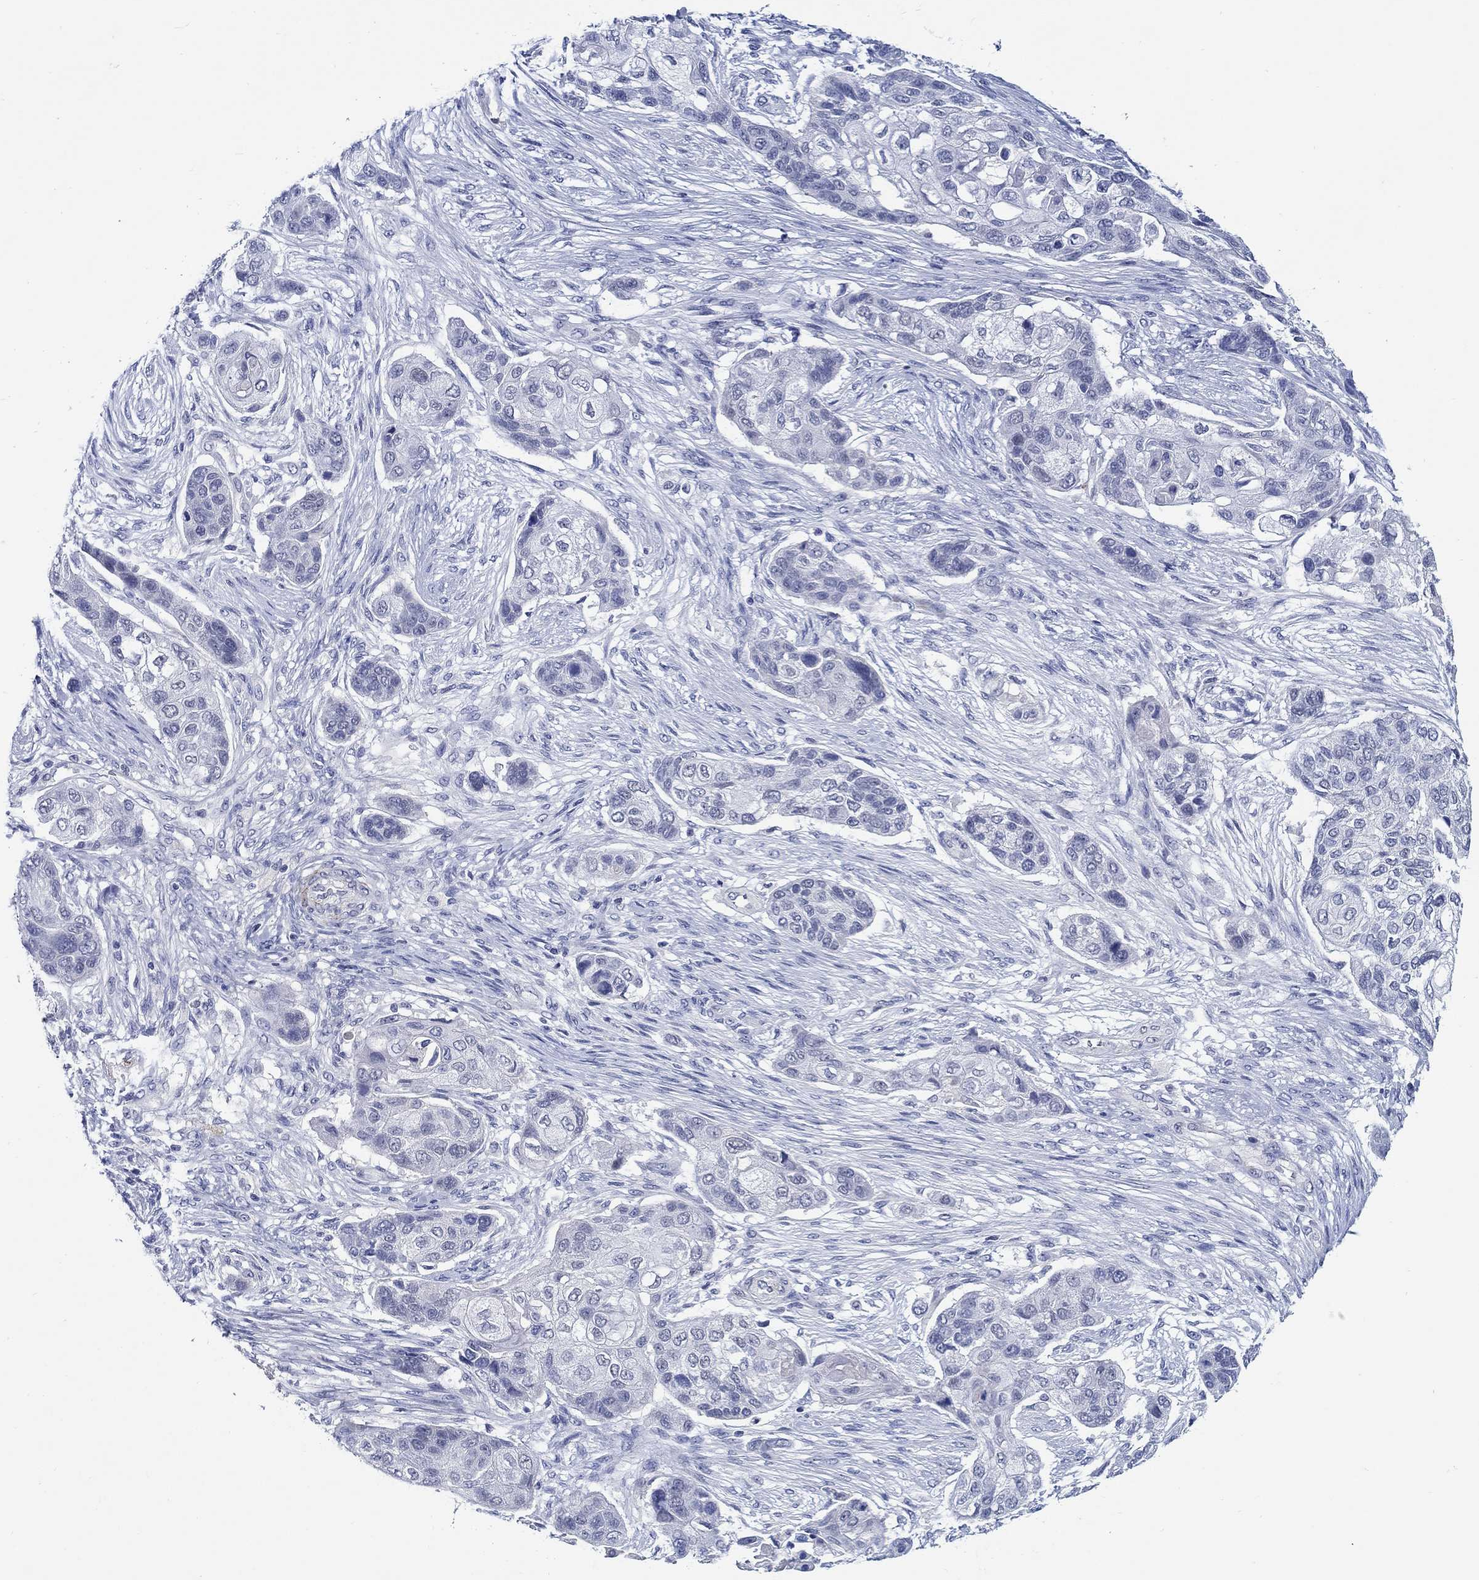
{"staining": {"intensity": "negative", "quantity": "none", "location": "none"}, "tissue": "lung cancer", "cell_type": "Tumor cells", "image_type": "cancer", "snomed": [{"axis": "morphology", "description": "Squamous cell carcinoma, NOS"}, {"axis": "topography", "description": "Lung"}], "caption": "Micrograph shows no significant protein positivity in tumor cells of lung squamous cell carcinoma.", "gene": "MC2R", "patient": {"sex": "male", "age": 69}}